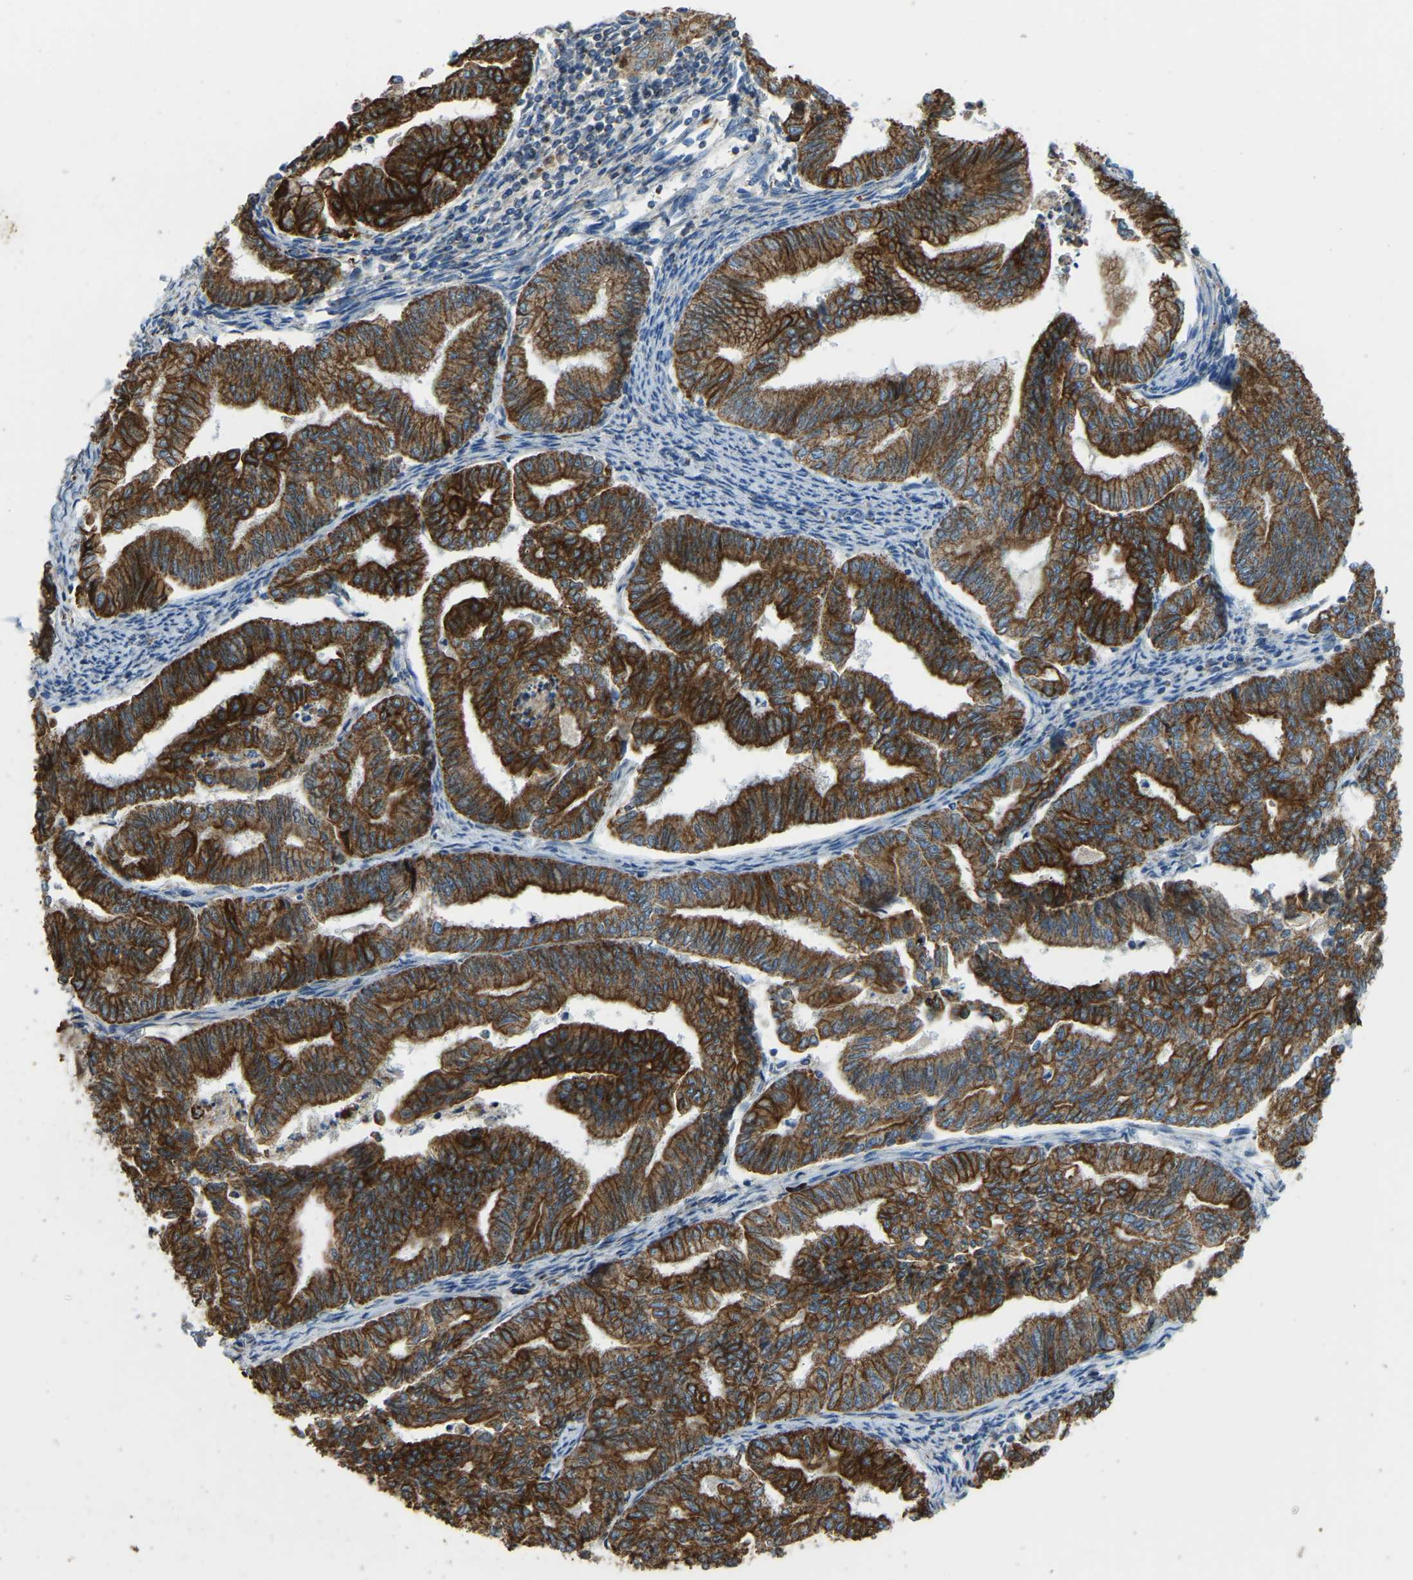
{"staining": {"intensity": "strong", "quantity": ">75%", "location": "cytoplasmic/membranous"}, "tissue": "endometrial cancer", "cell_type": "Tumor cells", "image_type": "cancer", "snomed": [{"axis": "morphology", "description": "Adenocarcinoma, NOS"}, {"axis": "topography", "description": "Endometrium"}], "caption": "Strong cytoplasmic/membranous protein positivity is present in about >75% of tumor cells in adenocarcinoma (endometrial).", "gene": "ZNF200", "patient": {"sex": "female", "age": 79}}